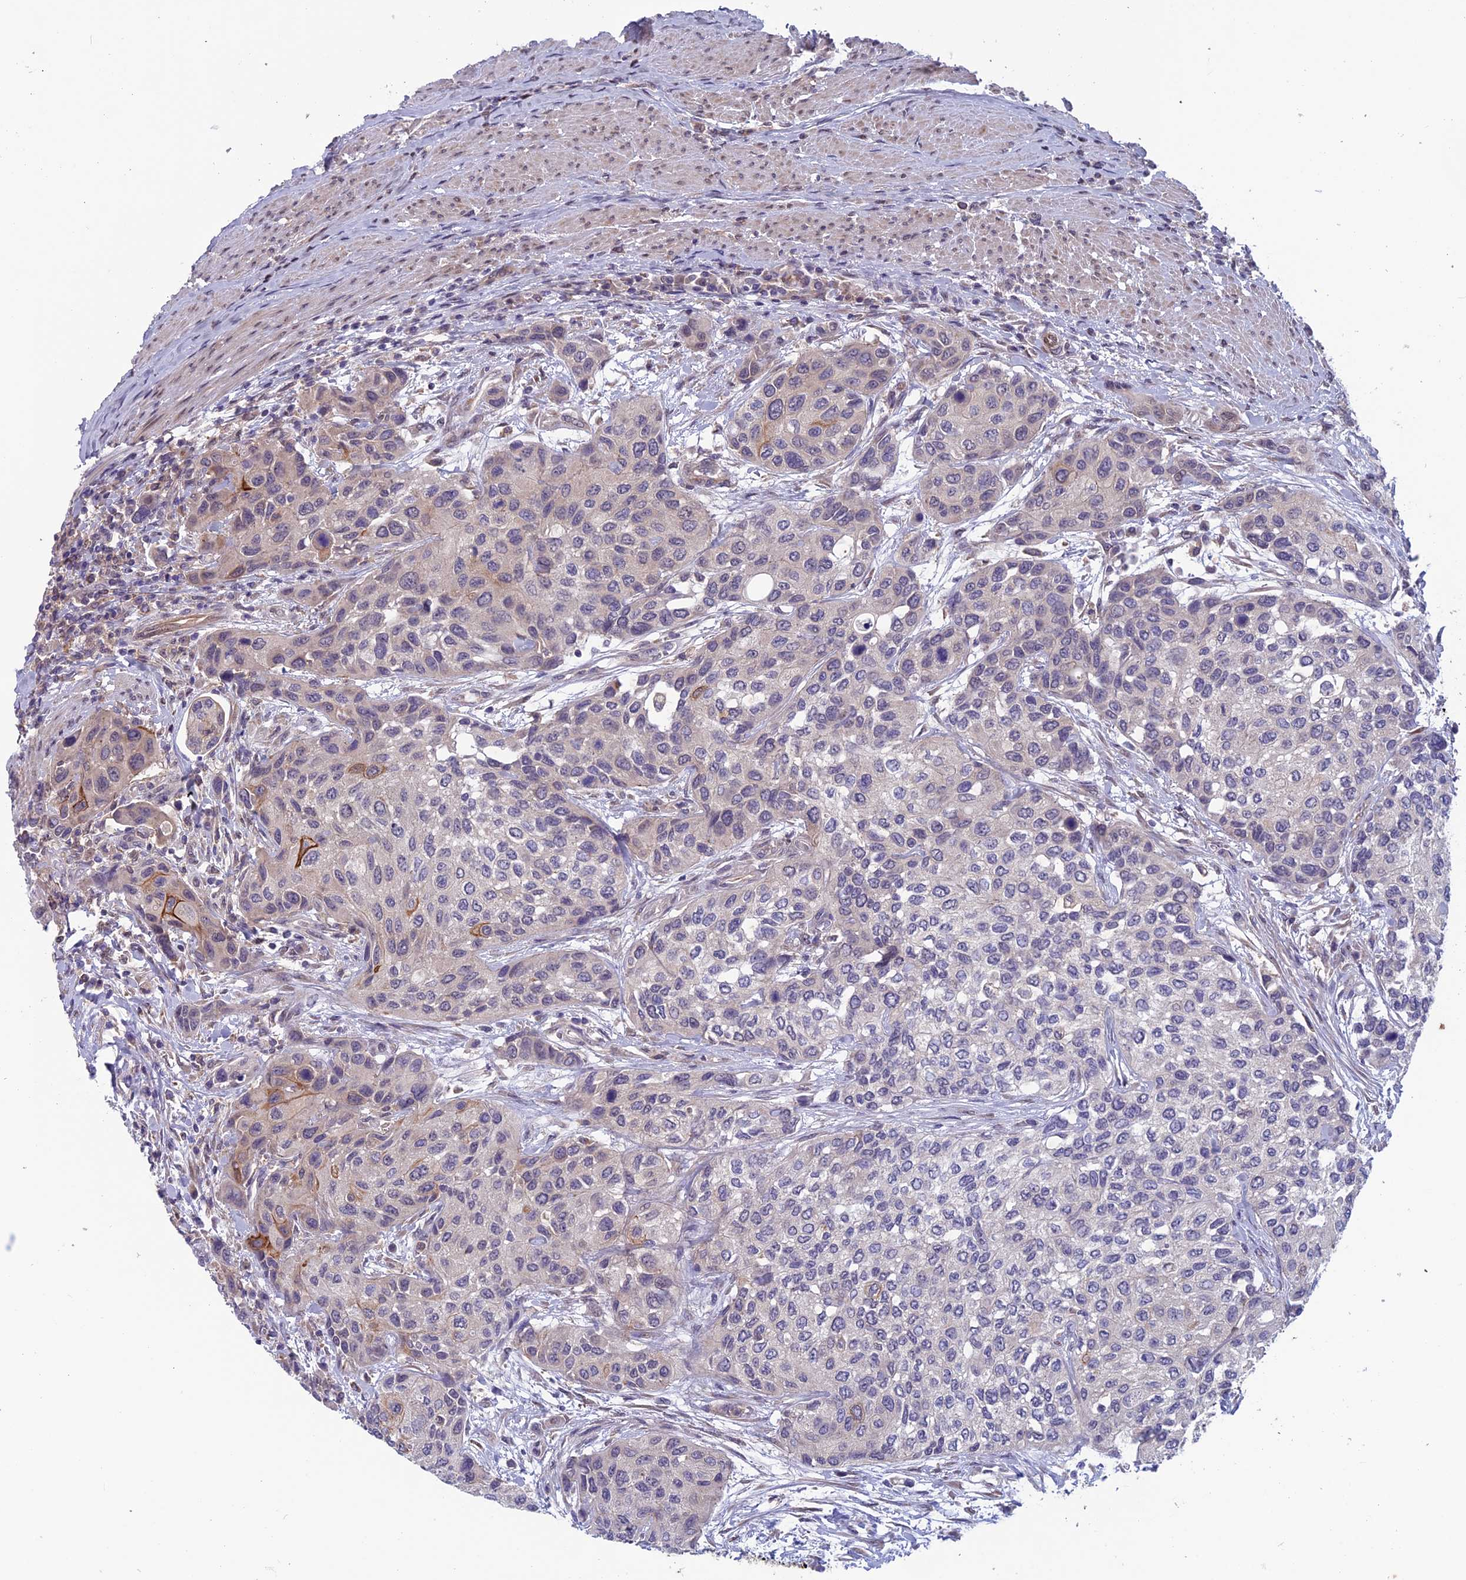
{"staining": {"intensity": "strong", "quantity": "<25%", "location": "cytoplasmic/membranous"}, "tissue": "urothelial cancer", "cell_type": "Tumor cells", "image_type": "cancer", "snomed": [{"axis": "morphology", "description": "Normal tissue, NOS"}, {"axis": "morphology", "description": "Urothelial carcinoma, High grade"}, {"axis": "topography", "description": "Vascular tissue"}, {"axis": "topography", "description": "Urinary bladder"}], "caption": "An image of urothelial carcinoma (high-grade) stained for a protein displays strong cytoplasmic/membranous brown staining in tumor cells.", "gene": "MAST2", "patient": {"sex": "female", "age": 56}}